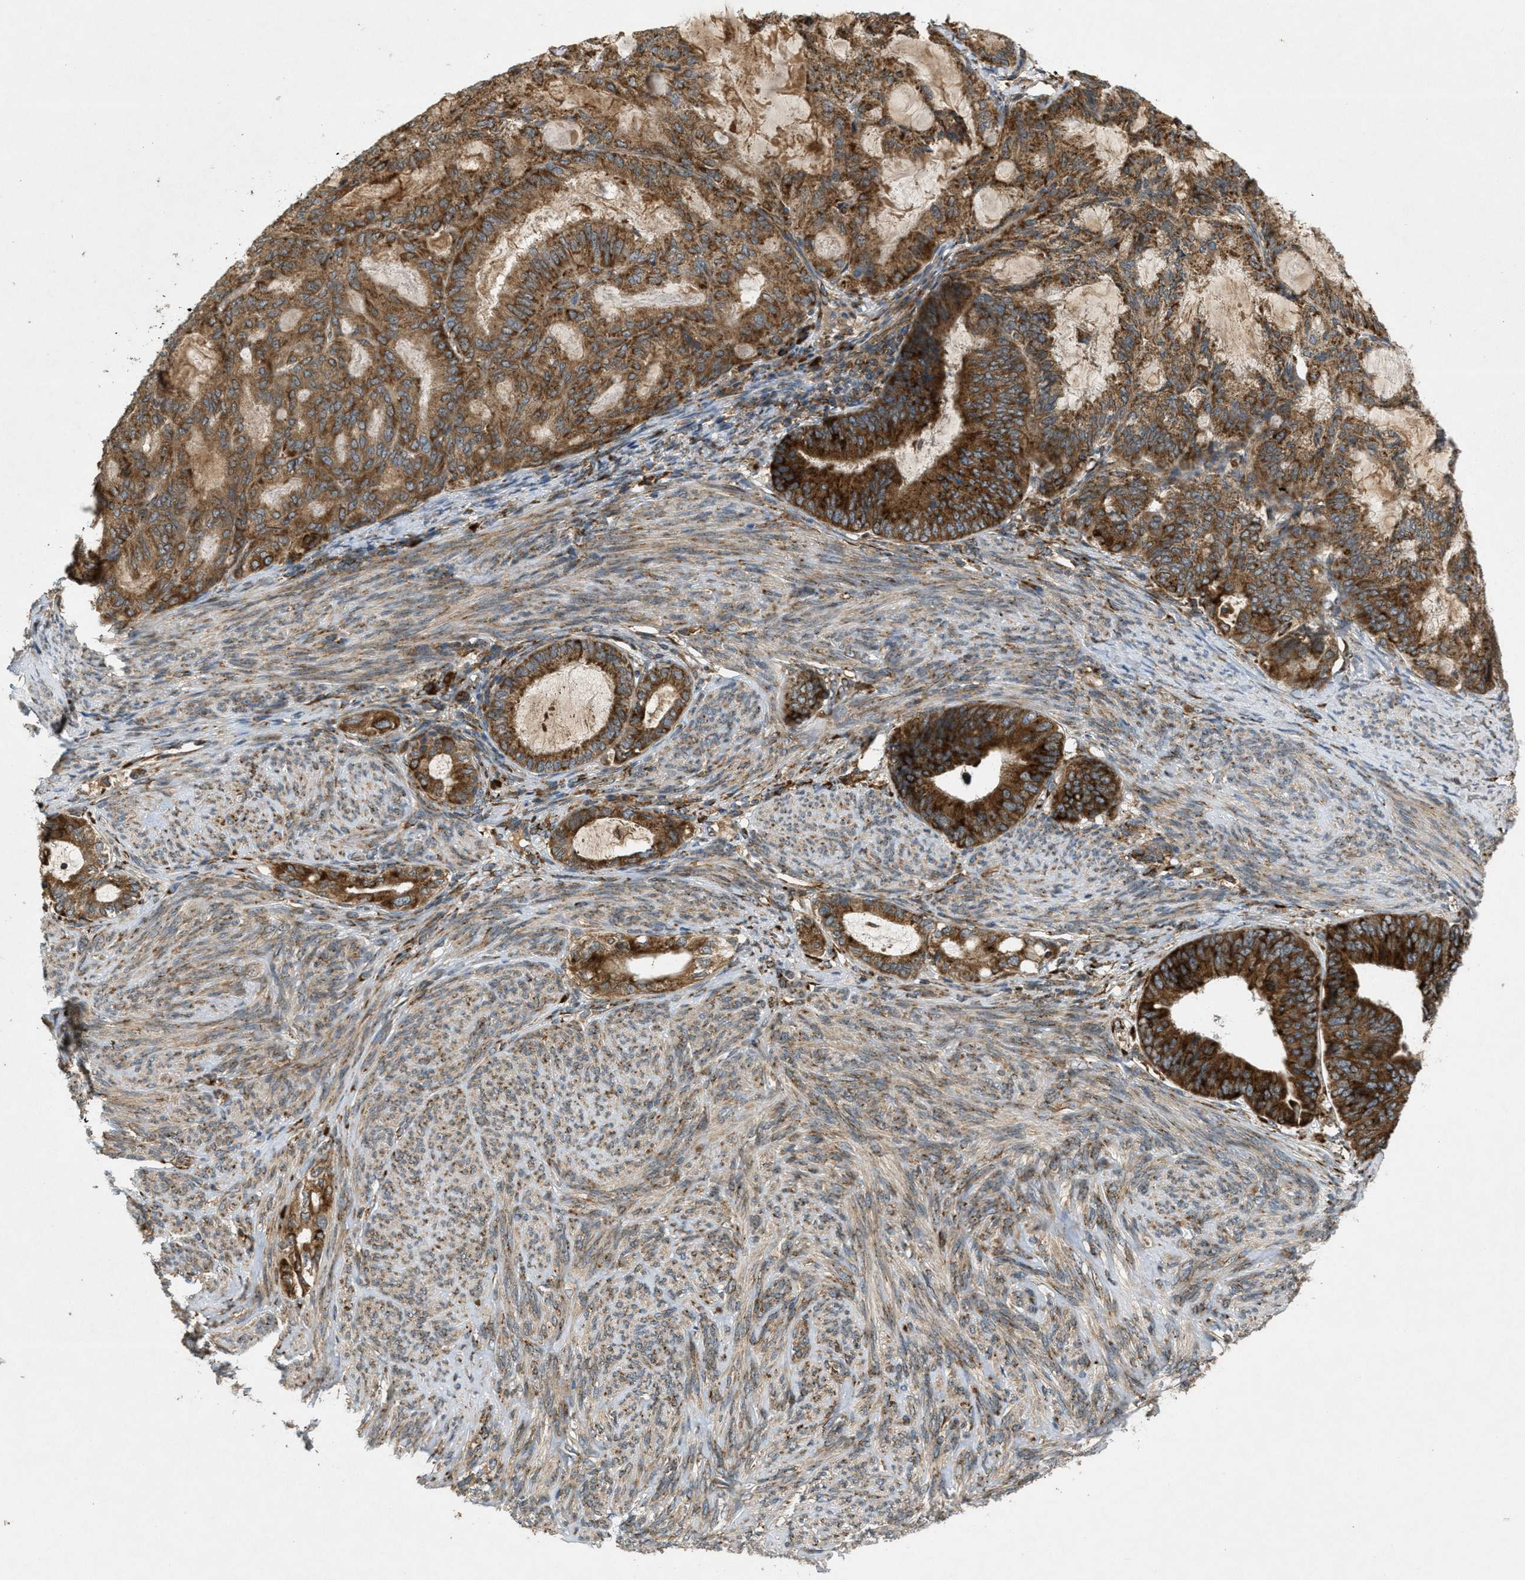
{"staining": {"intensity": "strong", "quantity": ">75%", "location": "cytoplasmic/membranous"}, "tissue": "endometrial cancer", "cell_type": "Tumor cells", "image_type": "cancer", "snomed": [{"axis": "morphology", "description": "Adenocarcinoma, NOS"}, {"axis": "topography", "description": "Endometrium"}], "caption": "The photomicrograph reveals a brown stain indicating the presence of a protein in the cytoplasmic/membranous of tumor cells in endometrial cancer (adenocarcinoma). The staining is performed using DAB (3,3'-diaminobenzidine) brown chromogen to label protein expression. The nuclei are counter-stained blue using hematoxylin.", "gene": "PCDH18", "patient": {"sex": "female", "age": 86}}